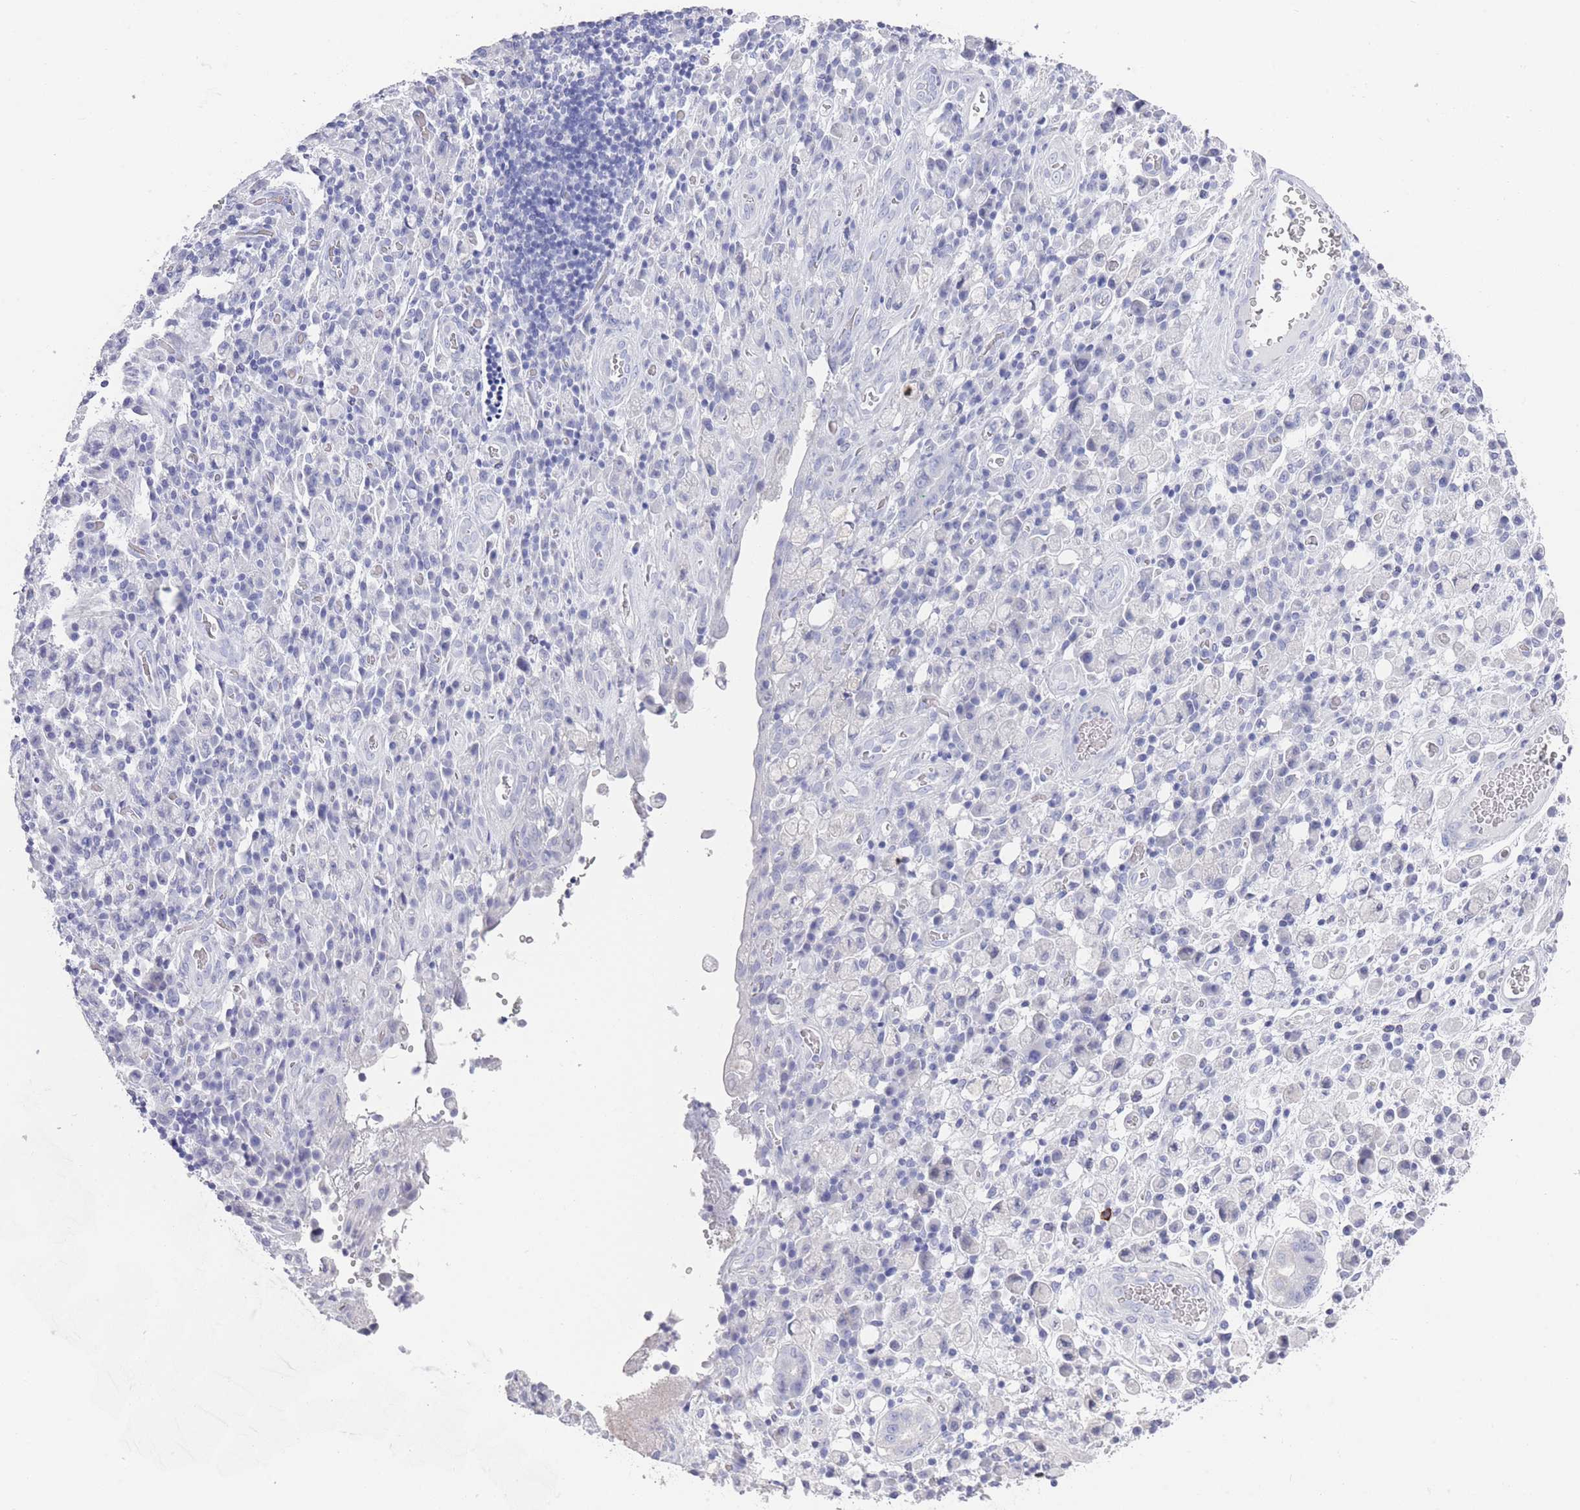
{"staining": {"intensity": "negative", "quantity": "none", "location": "none"}, "tissue": "stomach cancer", "cell_type": "Tumor cells", "image_type": "cancer", "snomed": [{"axis": "morphology", "description": "Adenocarcinoma, NOS"}, {"axis": "topography", "description": "Stomach"}], "caption": "Immunohistochemistry (IHC) of human stomach cancer (adenocarcinoma) displays no expression in tumor cells.", "gene": "RAB2B", "patient": {"sex": "male", "age": 77}}